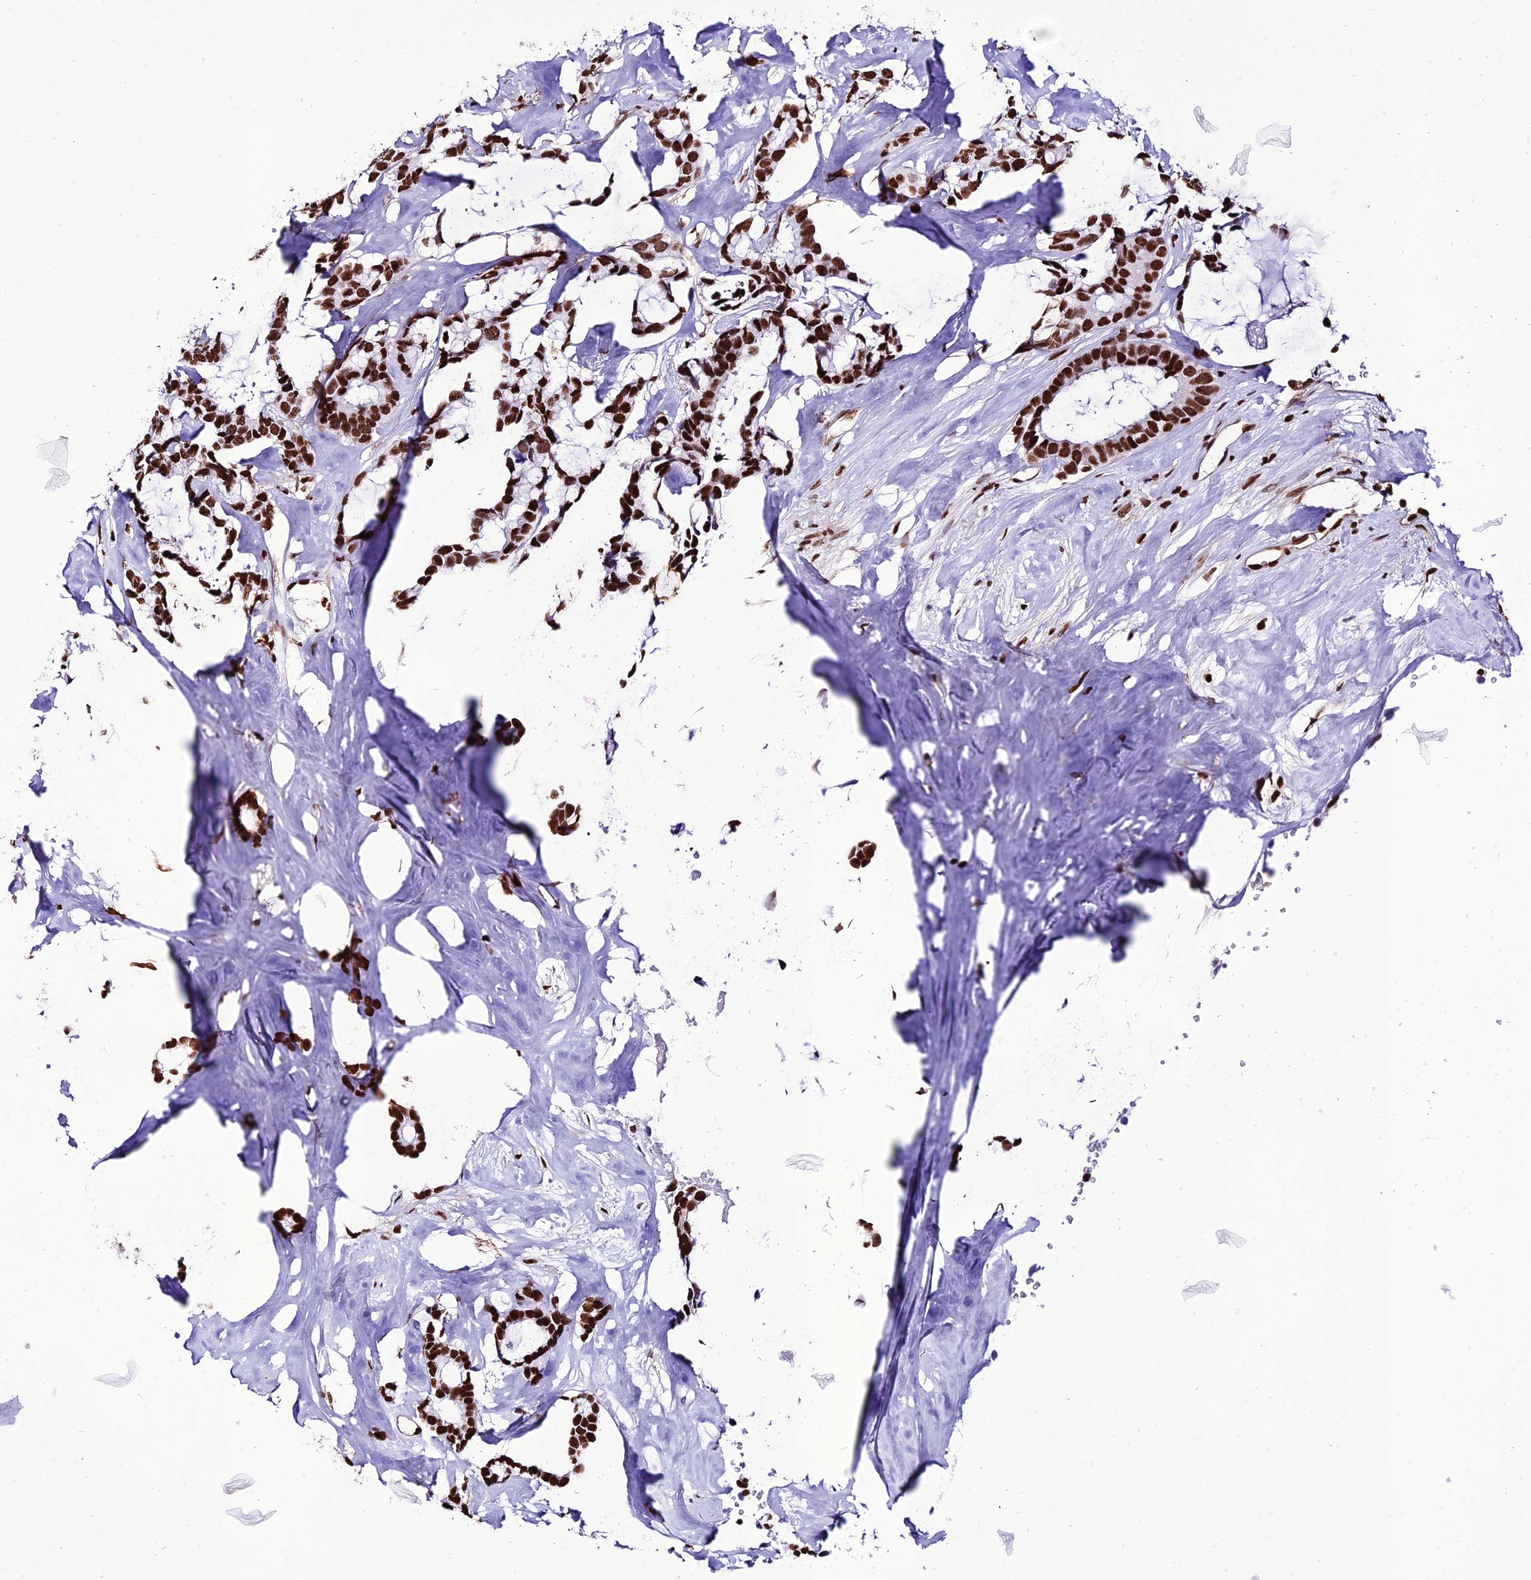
{"staining": {"intensity": "strong", "quantity": ">75%", "location": "nuclear"}, "tissue": "breast cancer", "cell_type": "Tumor cells", "image_type": "cancer", "snomed": [{"axis": "morphology", "description": "Duct carcinoma"}, {"axis": "topography", "description": "Breast"}], "caption": "Brown immunohistochemical staining in human infiltrating ductal carcinoma (breast) exhibits strong nuclear expression in approximately >75% of tumor cells.", "gene": "INO80E", "patient": {"sex": "female", "age": 87}}